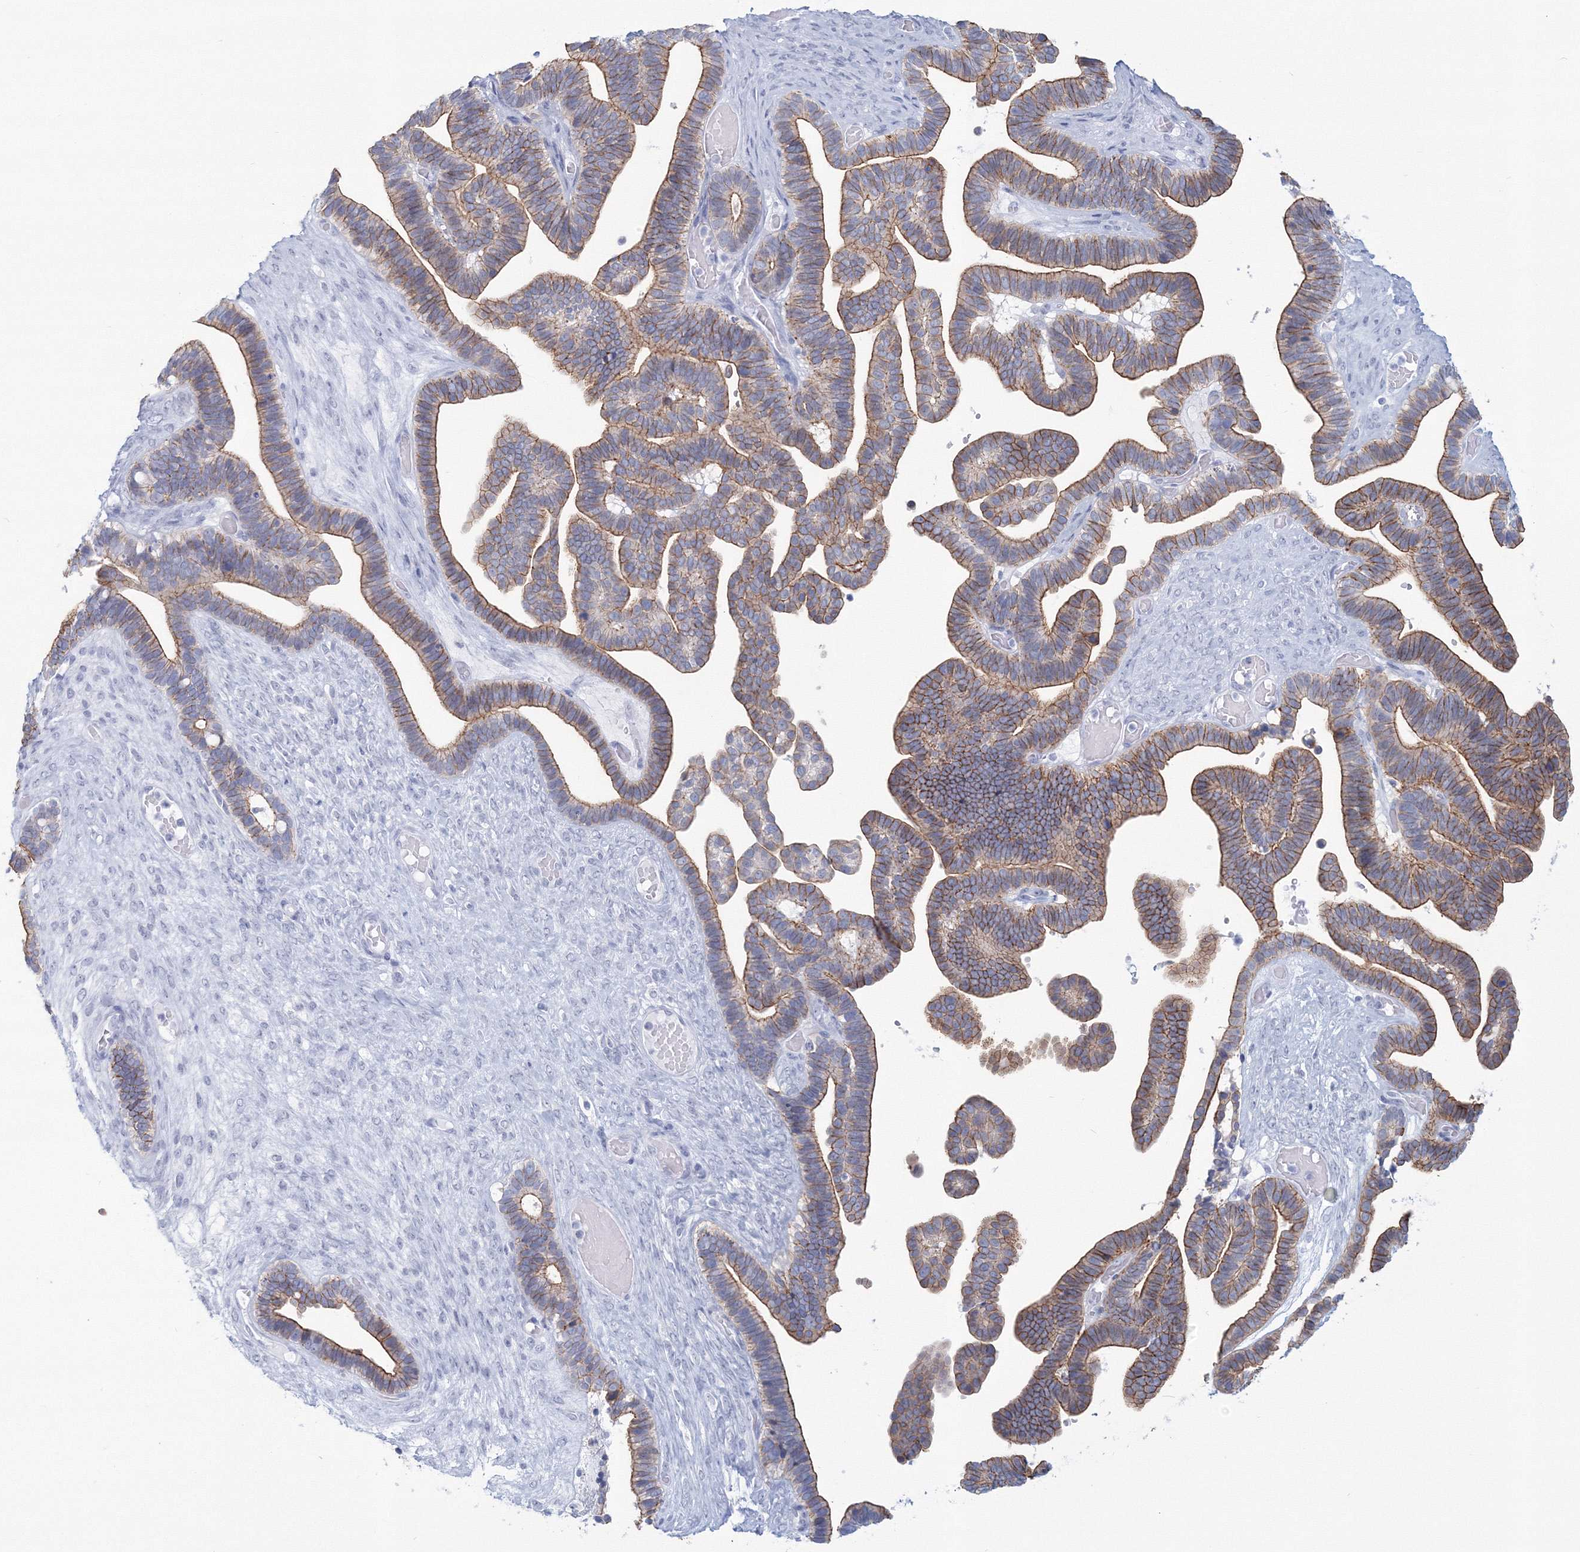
{"staining": {"intensity": "moderate", "quantity": "25%-75%", "location": "cytoplasmic/membranous"}, "tissue": "ovarian cancer", "cell_type": "Tumor cells", "image_type": "cancer", "snomed": [{"axis": "morphology", "description": "Cystadenocarcinoma, serous, NOS"}, {"axis": "topography", "description": "Ovary"}], "caption": "Protein expression analysis of human ovarian cancer reveals moderate cytoplasmic/membranous positivity in about 25%-75% of tumor cells. (Brightfield microscopy of DAB IHC at high magnification).", "gene": "VSIG1", "patient": {"sex": "female", "age": 56}}